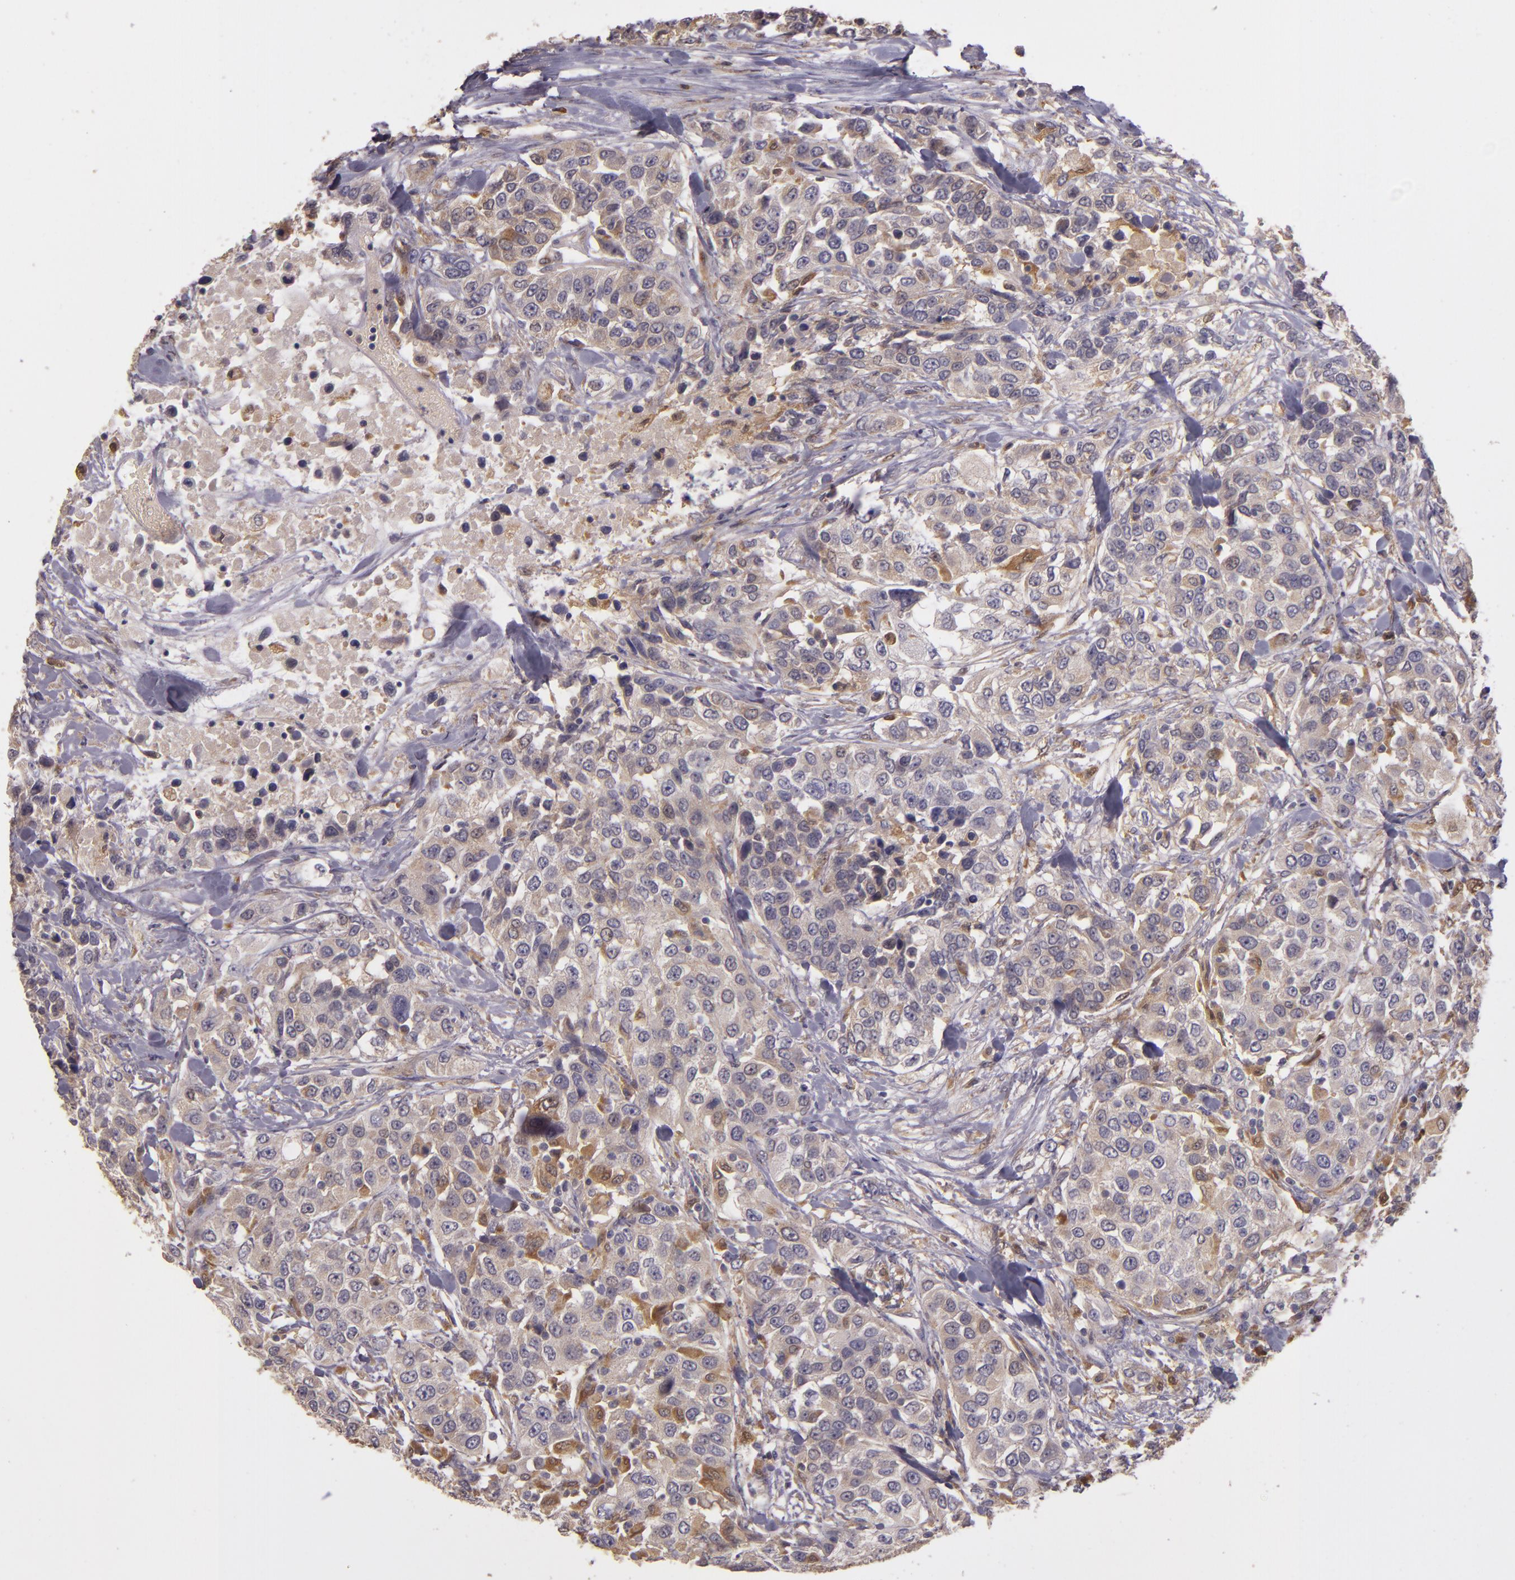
{"staining": {"intensity": "weak", "quantity": ">75%", "location": "cytoplasmic/membranous"}, "tissue": "urothelial cancer", "cell_type": "Tumor cells", "image_type": "cancer", "snomed": [{"axis": "morphology", "description": "Urothelial carcinoma, High grade"}, {"axis": "topography", "description": "Urinary bladder"}], "caption": "A low amount of weak cytoplasmic/membranous expression is seen in about >75% of tumor cells in urothelial carcinoma (high-grade) tissue.", "gene": "FHIT", "patient": {"sex": "female", "age": 80}}